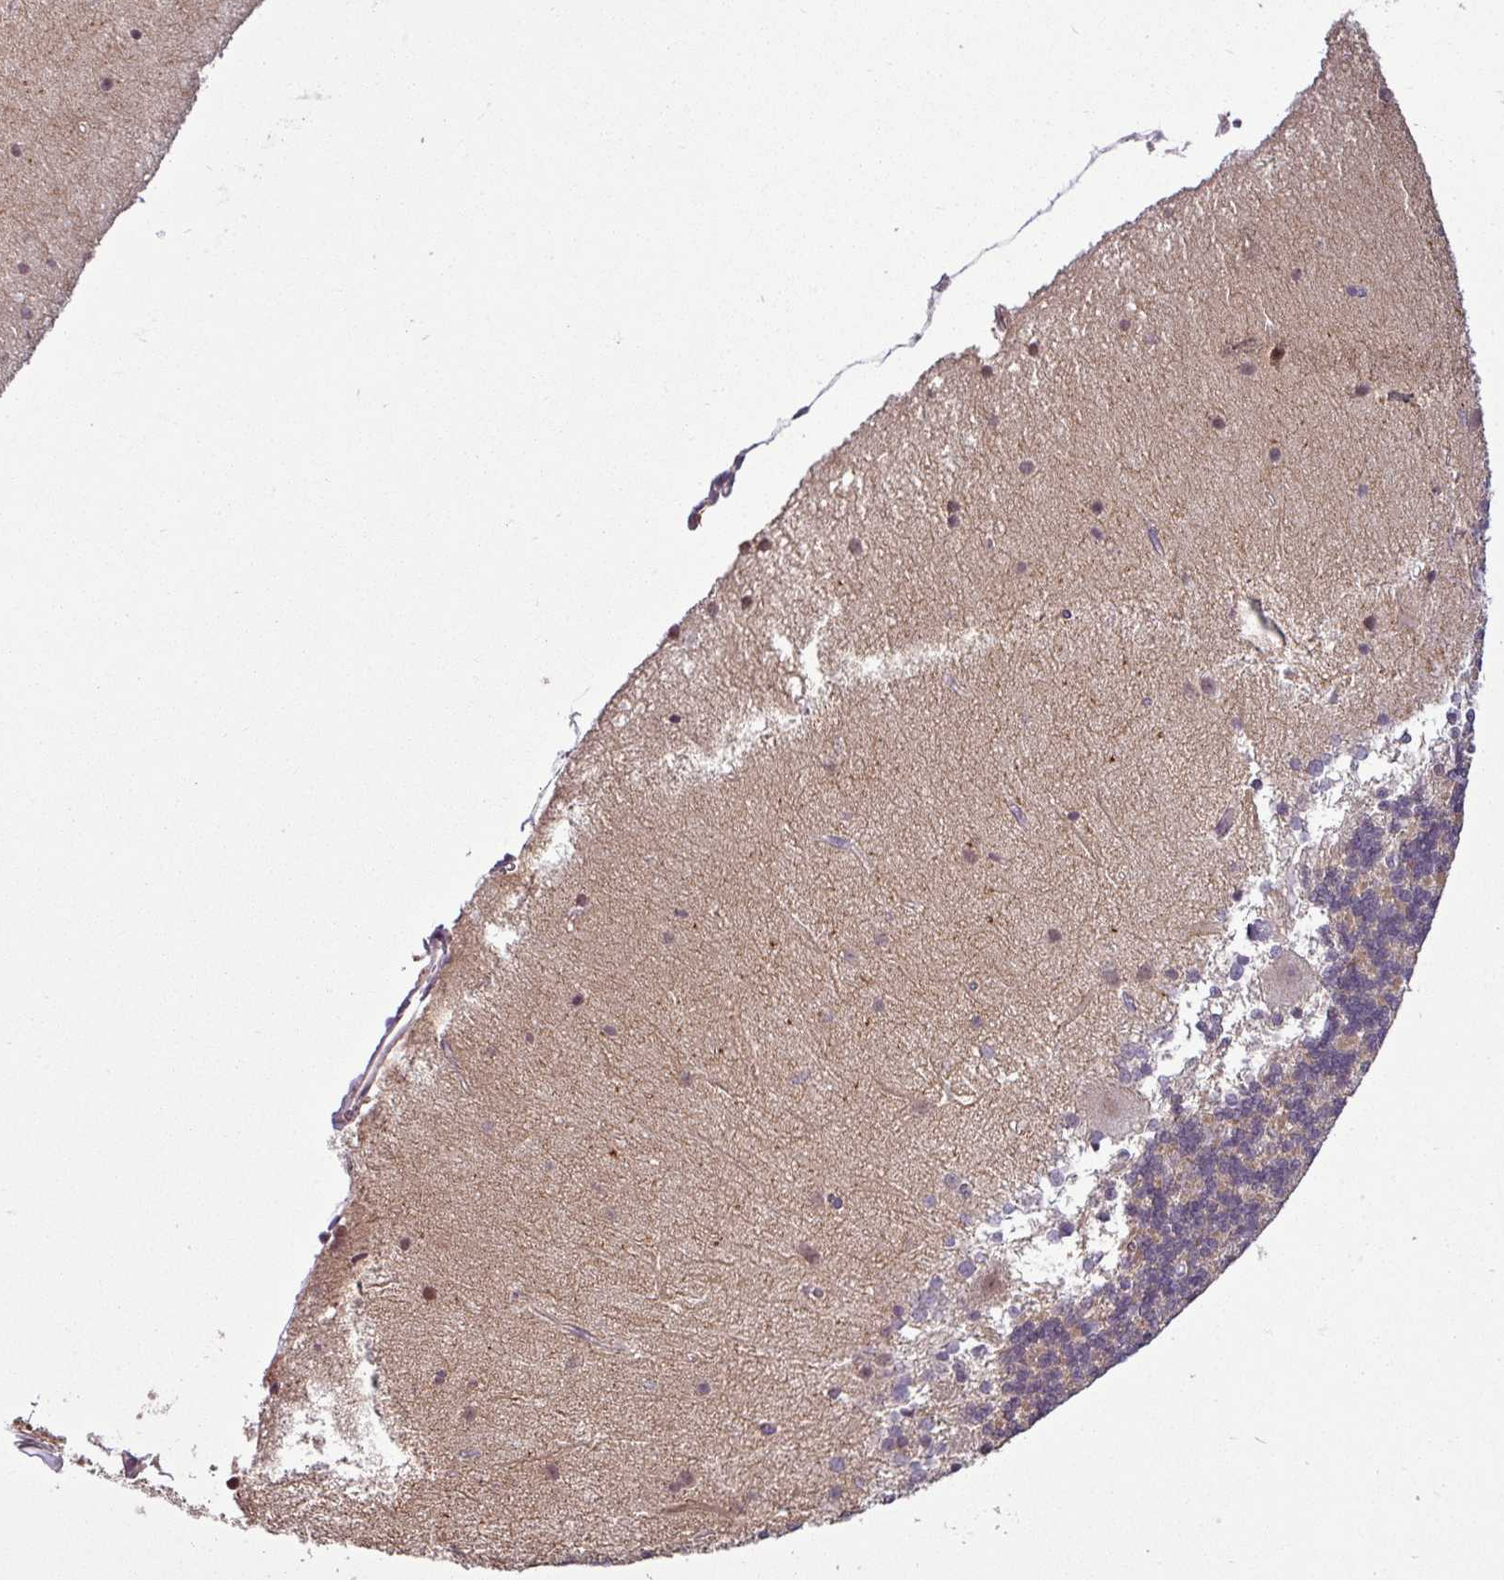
{"staining": {"intensity": "weak", "quantity": "<25%", "location": "cytoplasmic/membranous,nuclear"}, "tissue": "cerebellum", "cell_type": "Cells in granular layer", "image_type": "normal", "snomed": [{"axis": "morphology", "description": "Normal tissue, NOS"}, {"axis": "topography", "description": "Cerebellum"}], "caption": "Immunohistochemistry of benign human cerebellum reveals no expression in cells in granular layer. Nuclei are stained in blue.", "gene": "GPT2", "patient": {"sex": "female", "age": 54}}